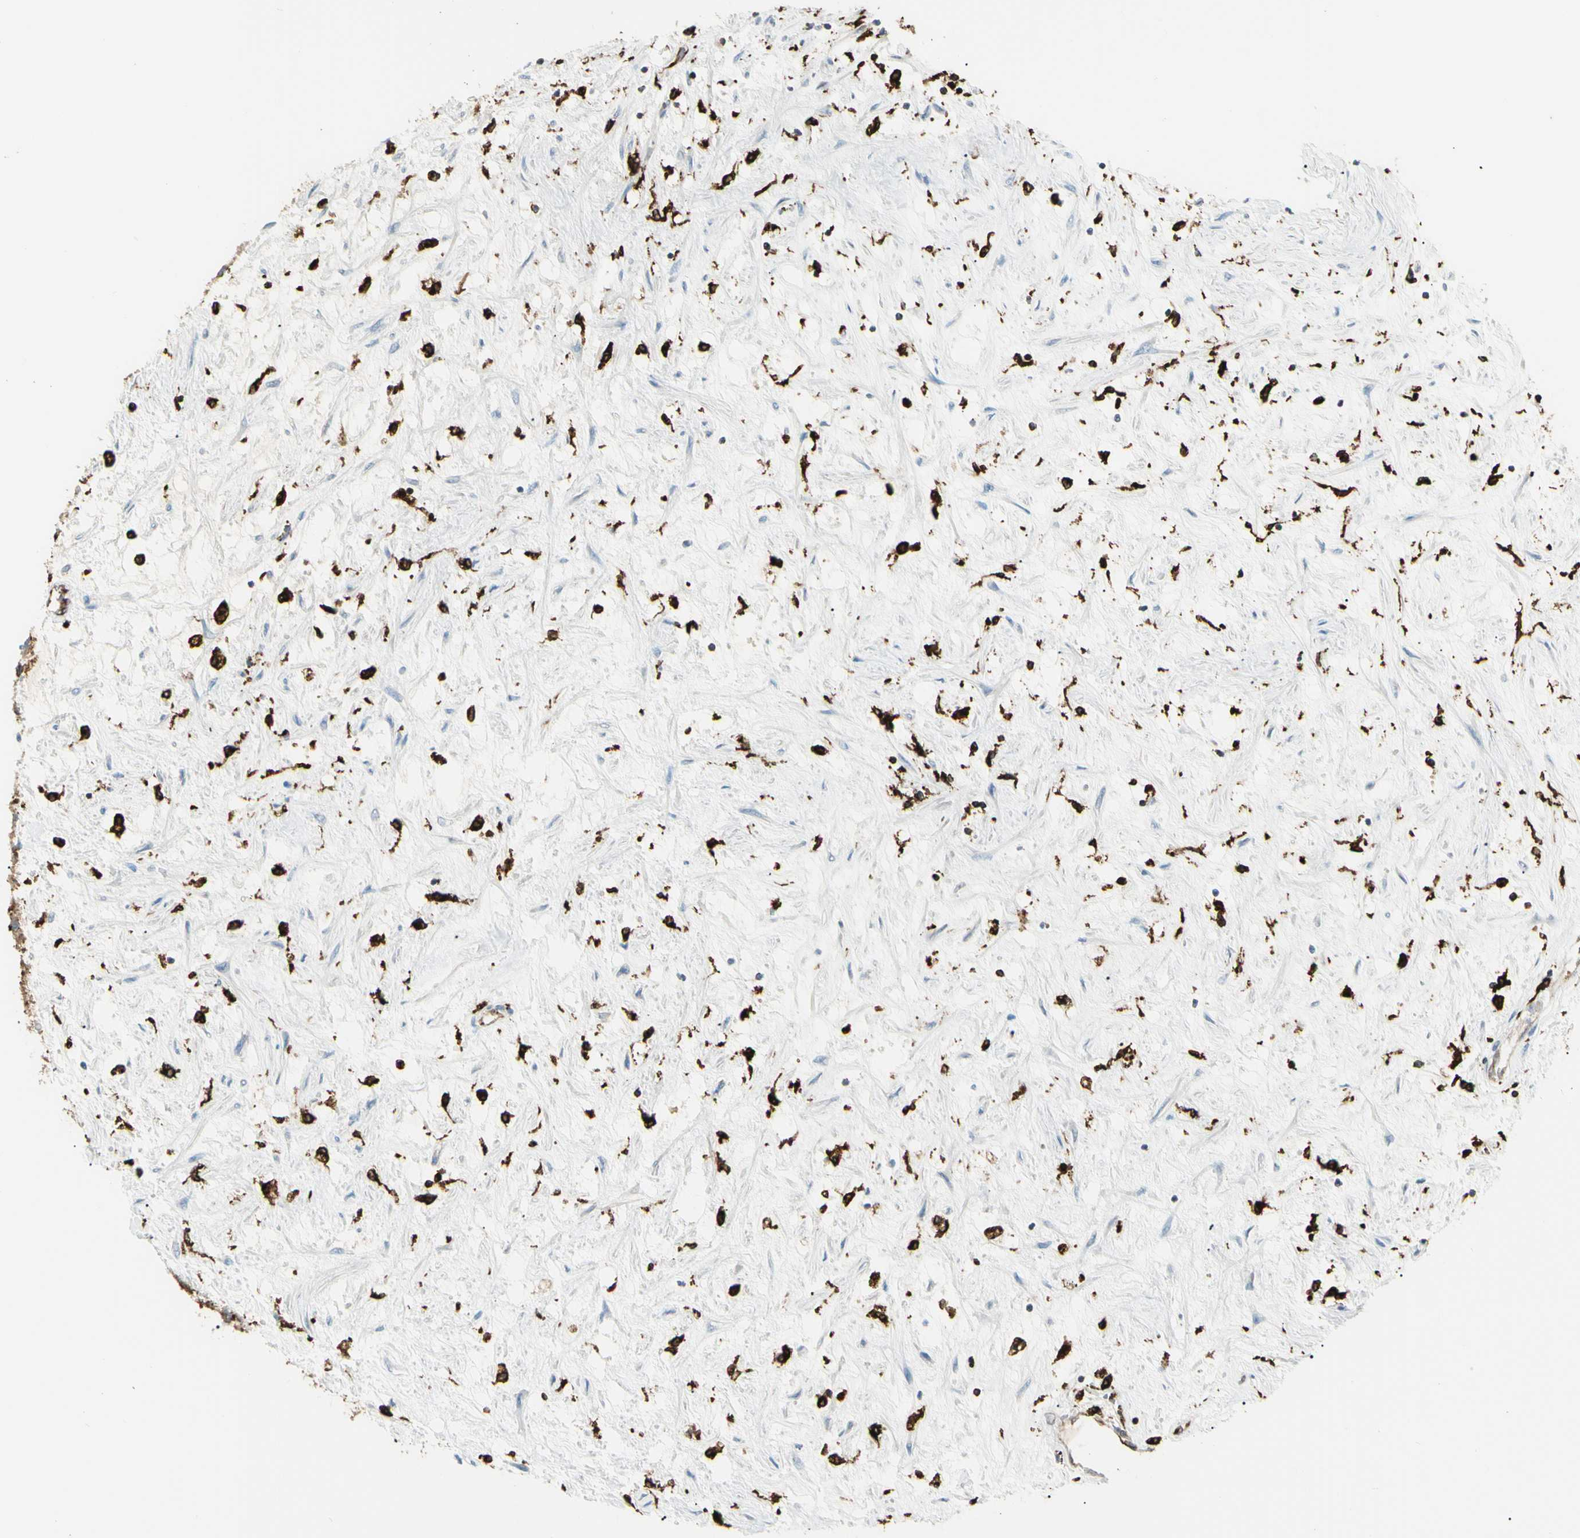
{"staining": {"intensity": "negative", "quantity": "none", "location": "none"}, "tissue": "renal cancer", "cell_type": "Tumor cells", "image_type": "cancer", "snomed": [{"axis": "morphology", "description": "Adenocarcinoma, NOS"}, {"axis": "topography", "description": "Kidney"}], "caption": "Photomicrograph shows no protein positivity in tumor cells of renal cancer (adenocarcinoma) tissue. (DAB immunohistochemistry (IHC), high magnification).", "gene": "CD74", "patient": {"sex": "male", "age": 68}}